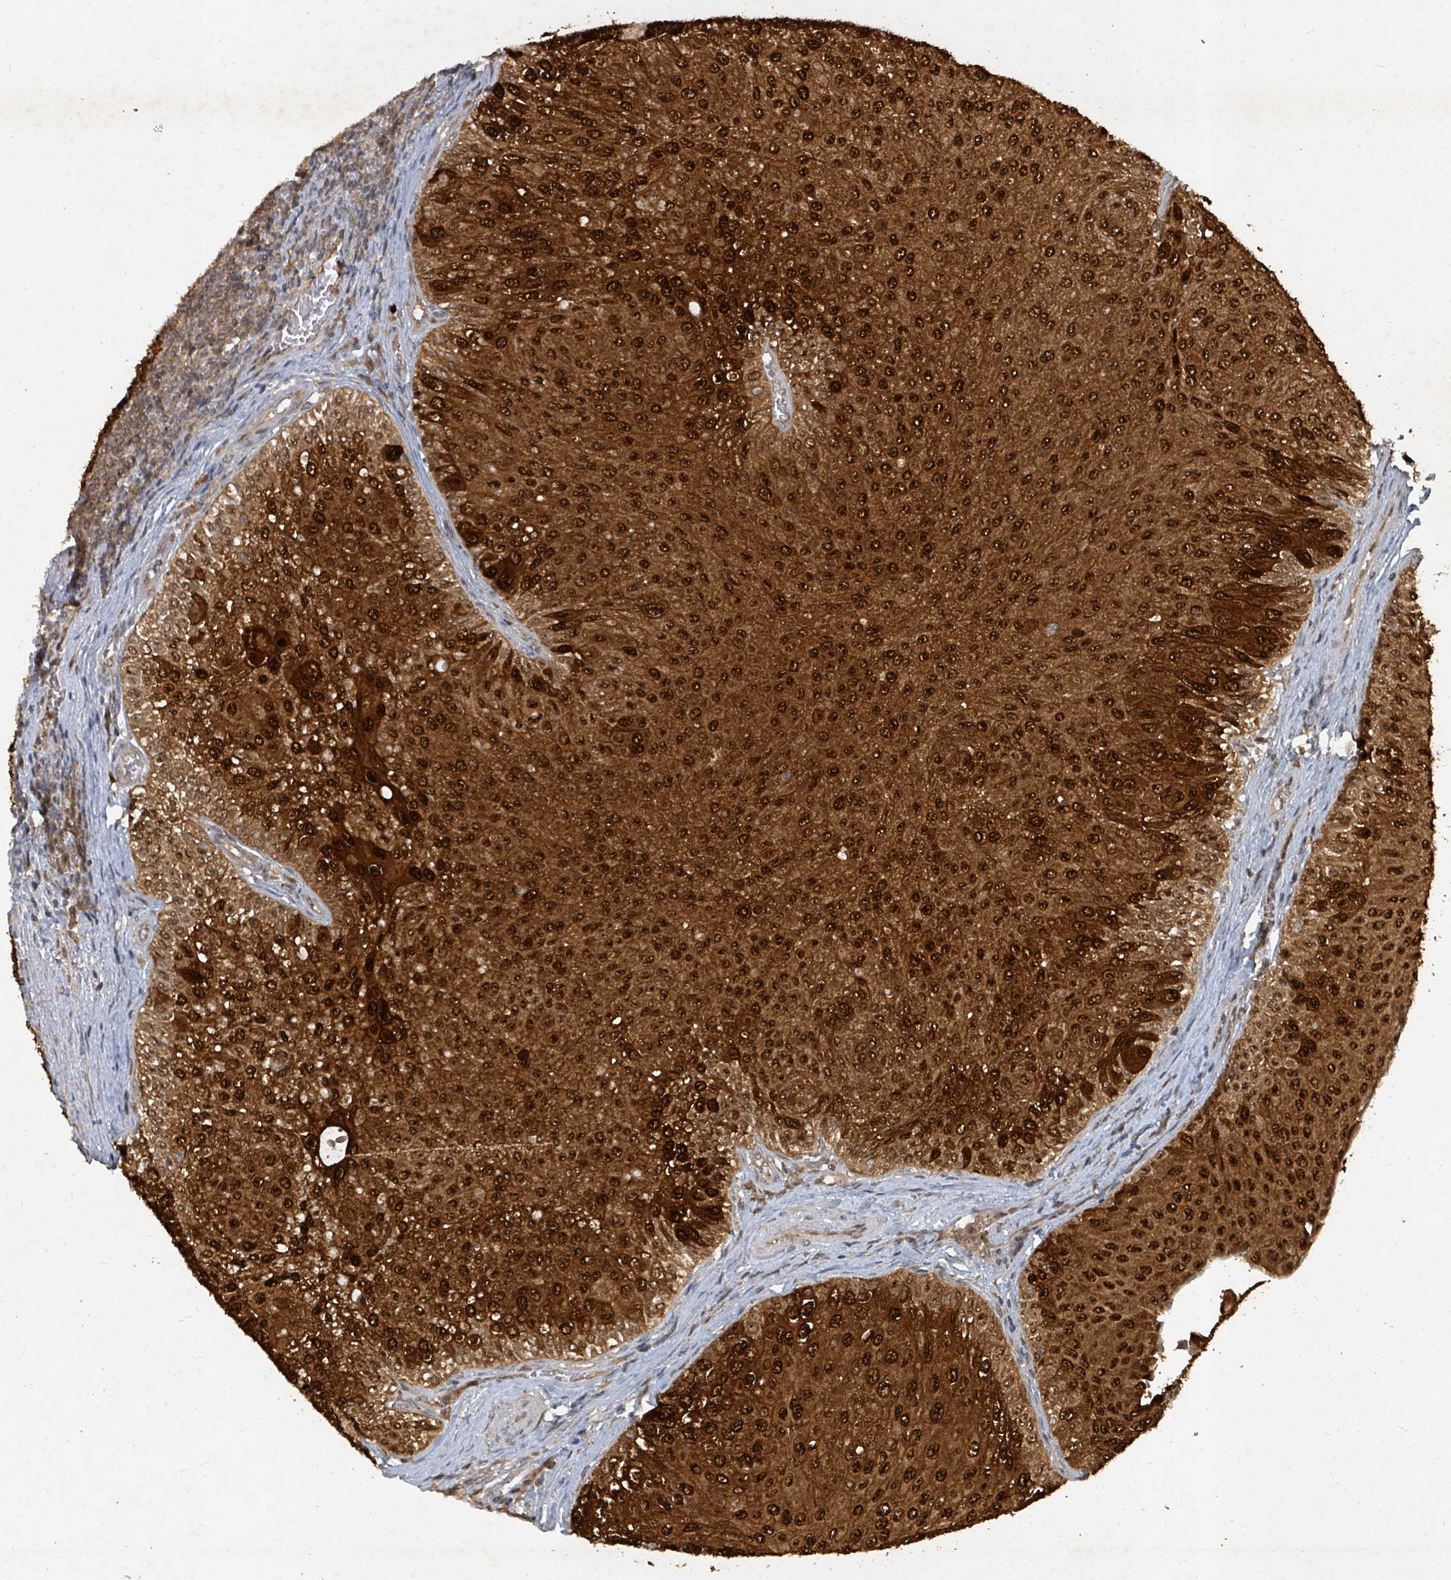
{"staining": {"intensity": "strong", "quantity": ">75%", "location": "cytoplasmic/membranous,nuclear"}, "tissue": "urothelial cancer", "cell_type": "Tumor cells", "image_type": "cancer", "snomed": [{"axis": "morphology", "description": "Urothelial carcinoma, NOS"}, {"axis": "topography", "description": "Urinary bladder"}], "caption": "Protein staining exhibits strong cytoplasmic/membranous and nuclear expression in about >75% of tumor cells in transitional cell carcinoma.", "gene": "KDM4E", "patient": {"sex": "male", "age": 59}}